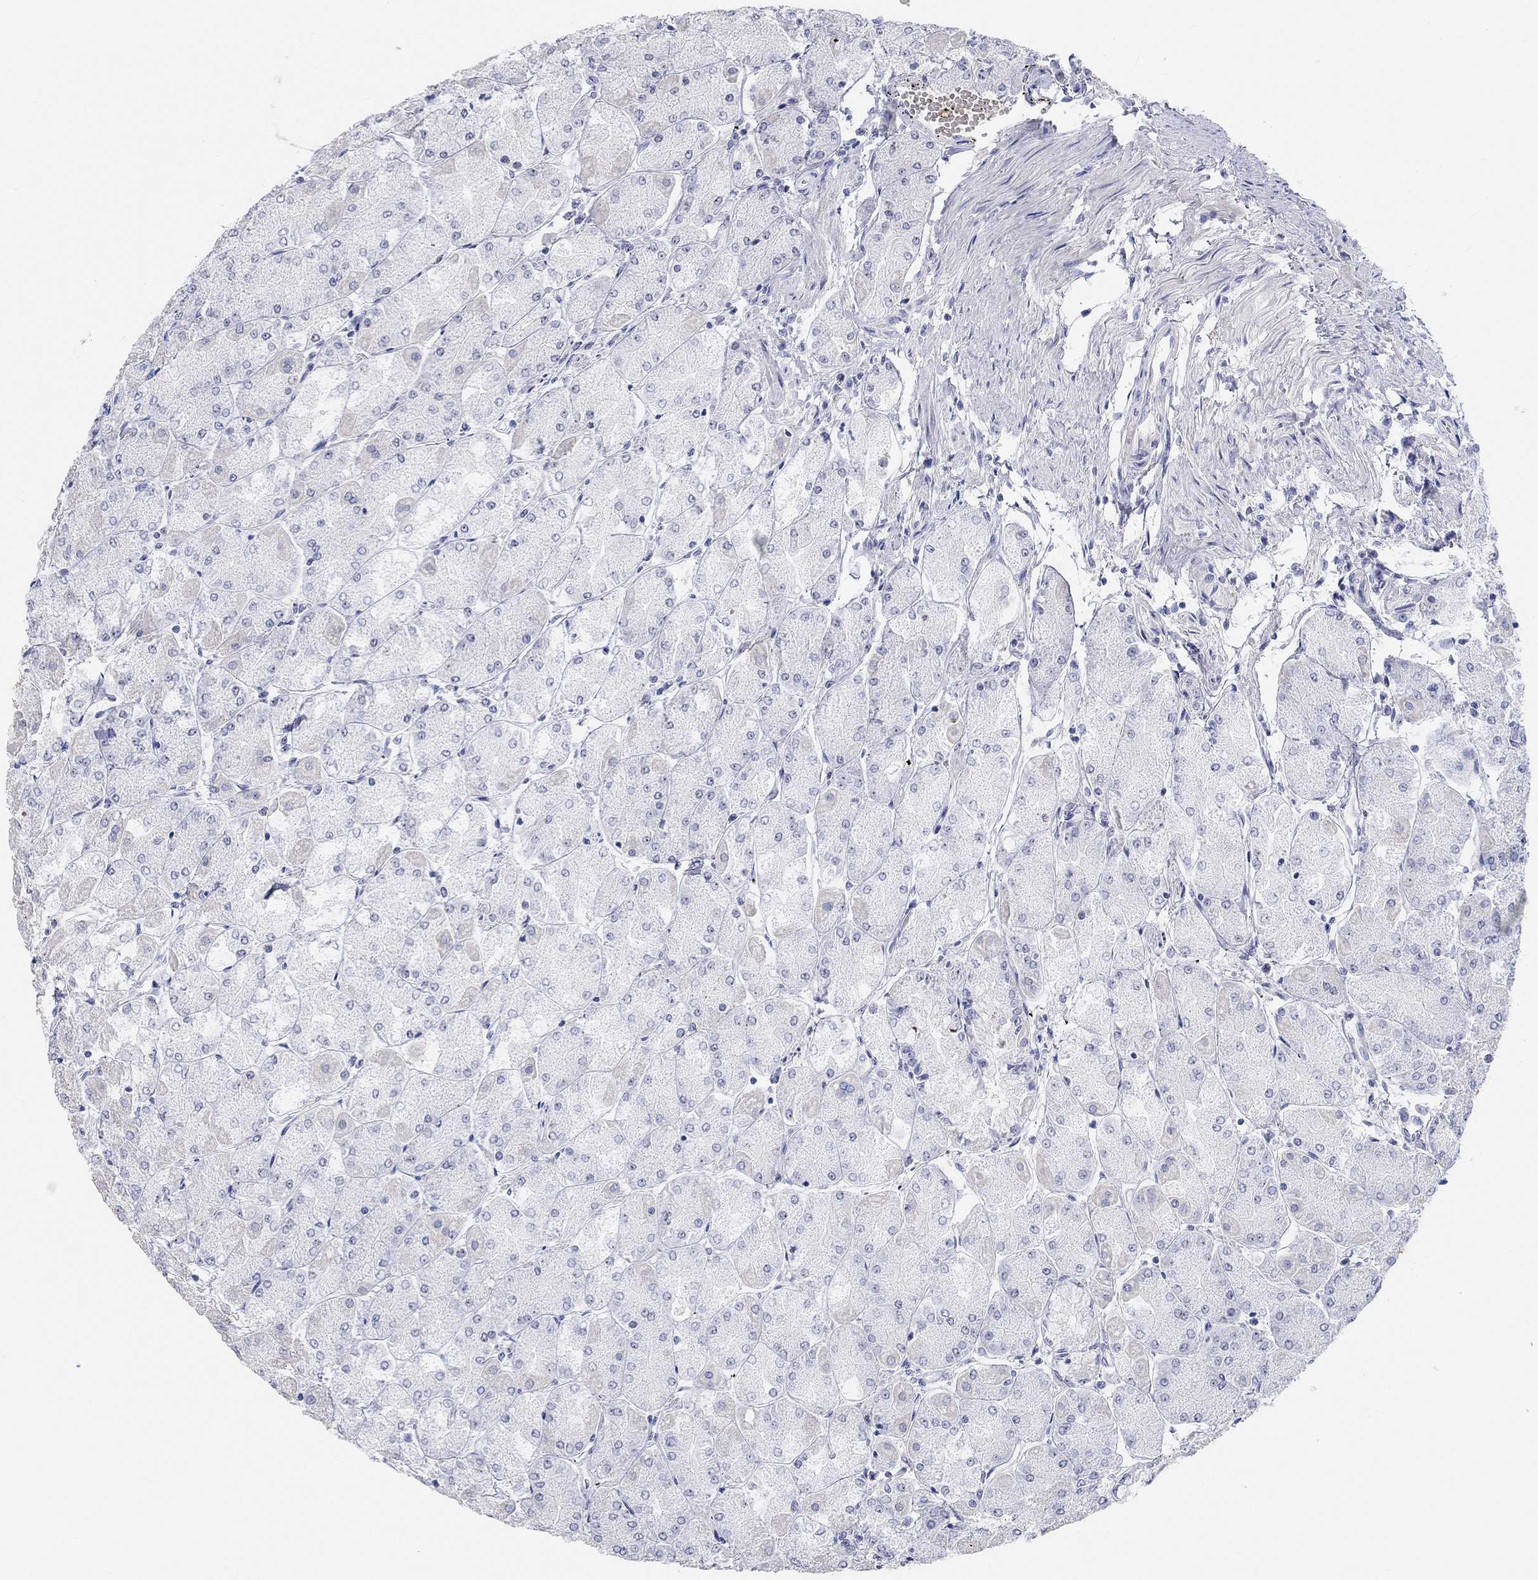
{"staining": {"intensity": "negative", "quantity": "none", "location": "none"}, "tissue": "stomach", "cell_type": "Glandular cells", "image_type": "normal", "snomed": [{"axis": "morphology", "description": "Normal tissue, NOS"}, {"axis": "topography", "description": "Stomach, upper"}], "caption": "IHC image of benign human stomach stained for a protein (brown), which shows no positivity in glandular cells. The staining was performed using DAB (3,3'-diaminobenzidine) to visualize the protein expression in brown, while the nuclei were stained in blue with hematoxylin (Magnification: 20x).", "gene": "GRIA3", "patient": {"sex": "male", "age": 60}}